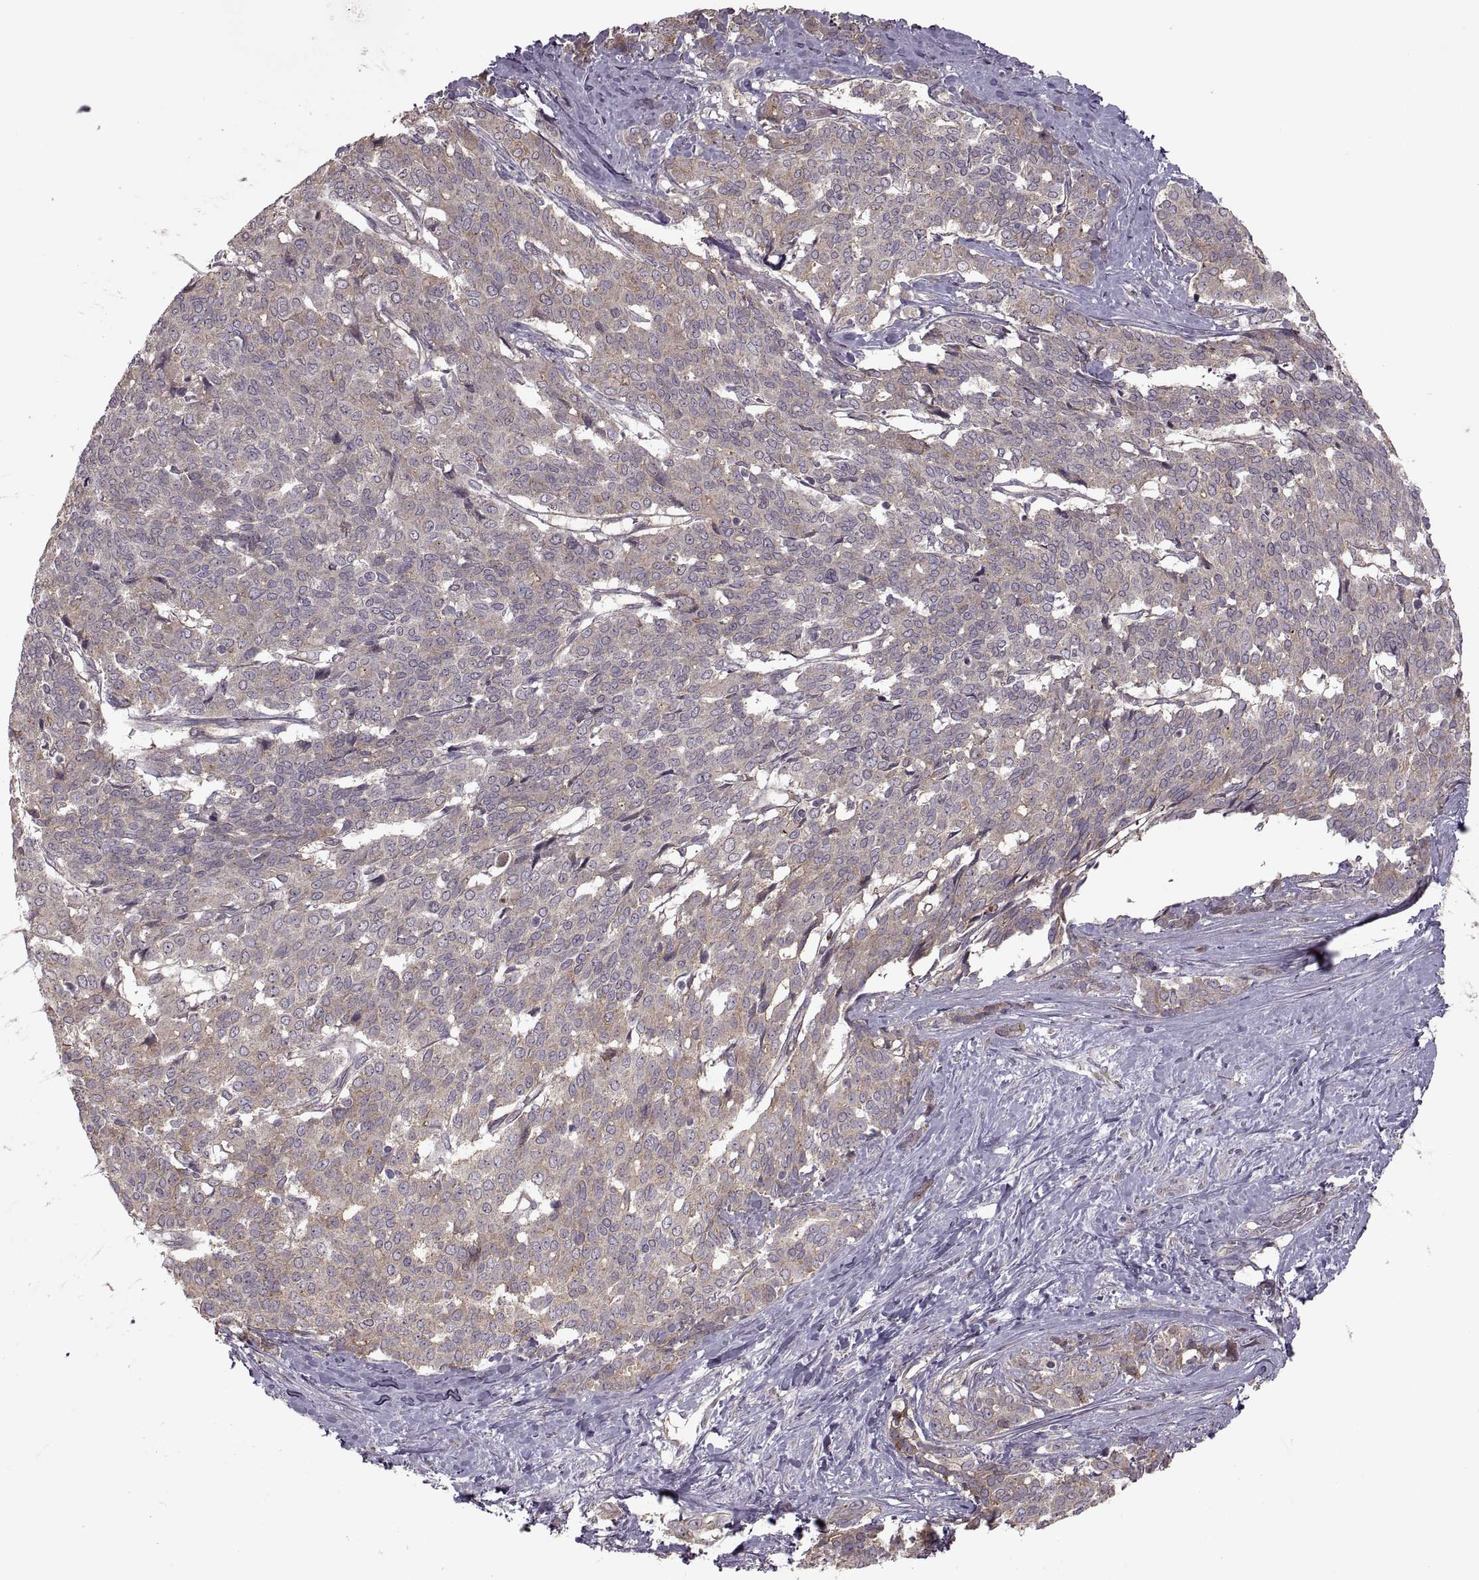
{"staining": {"intensity": "moderate", "quantity": ">75%", "location": "cytoplasmic/membranous"}, "tissue": "liver cancer", "cell_type": "Tumor cells", "image_type": "cancer", "snomed": [{"axis": "morphology", "description": "Cholangiocarcinoma"}, {"axis": "topography", "description": "Liver"}], "caption": "Protein analysis of cholangiocarcinoma (liver) tissue exhibits moderate cytoplasmic/membranous staining in about >75% of tumor cells.", "gene": "PIERCE1", "patient": {"sex": "female", "age": 47}}